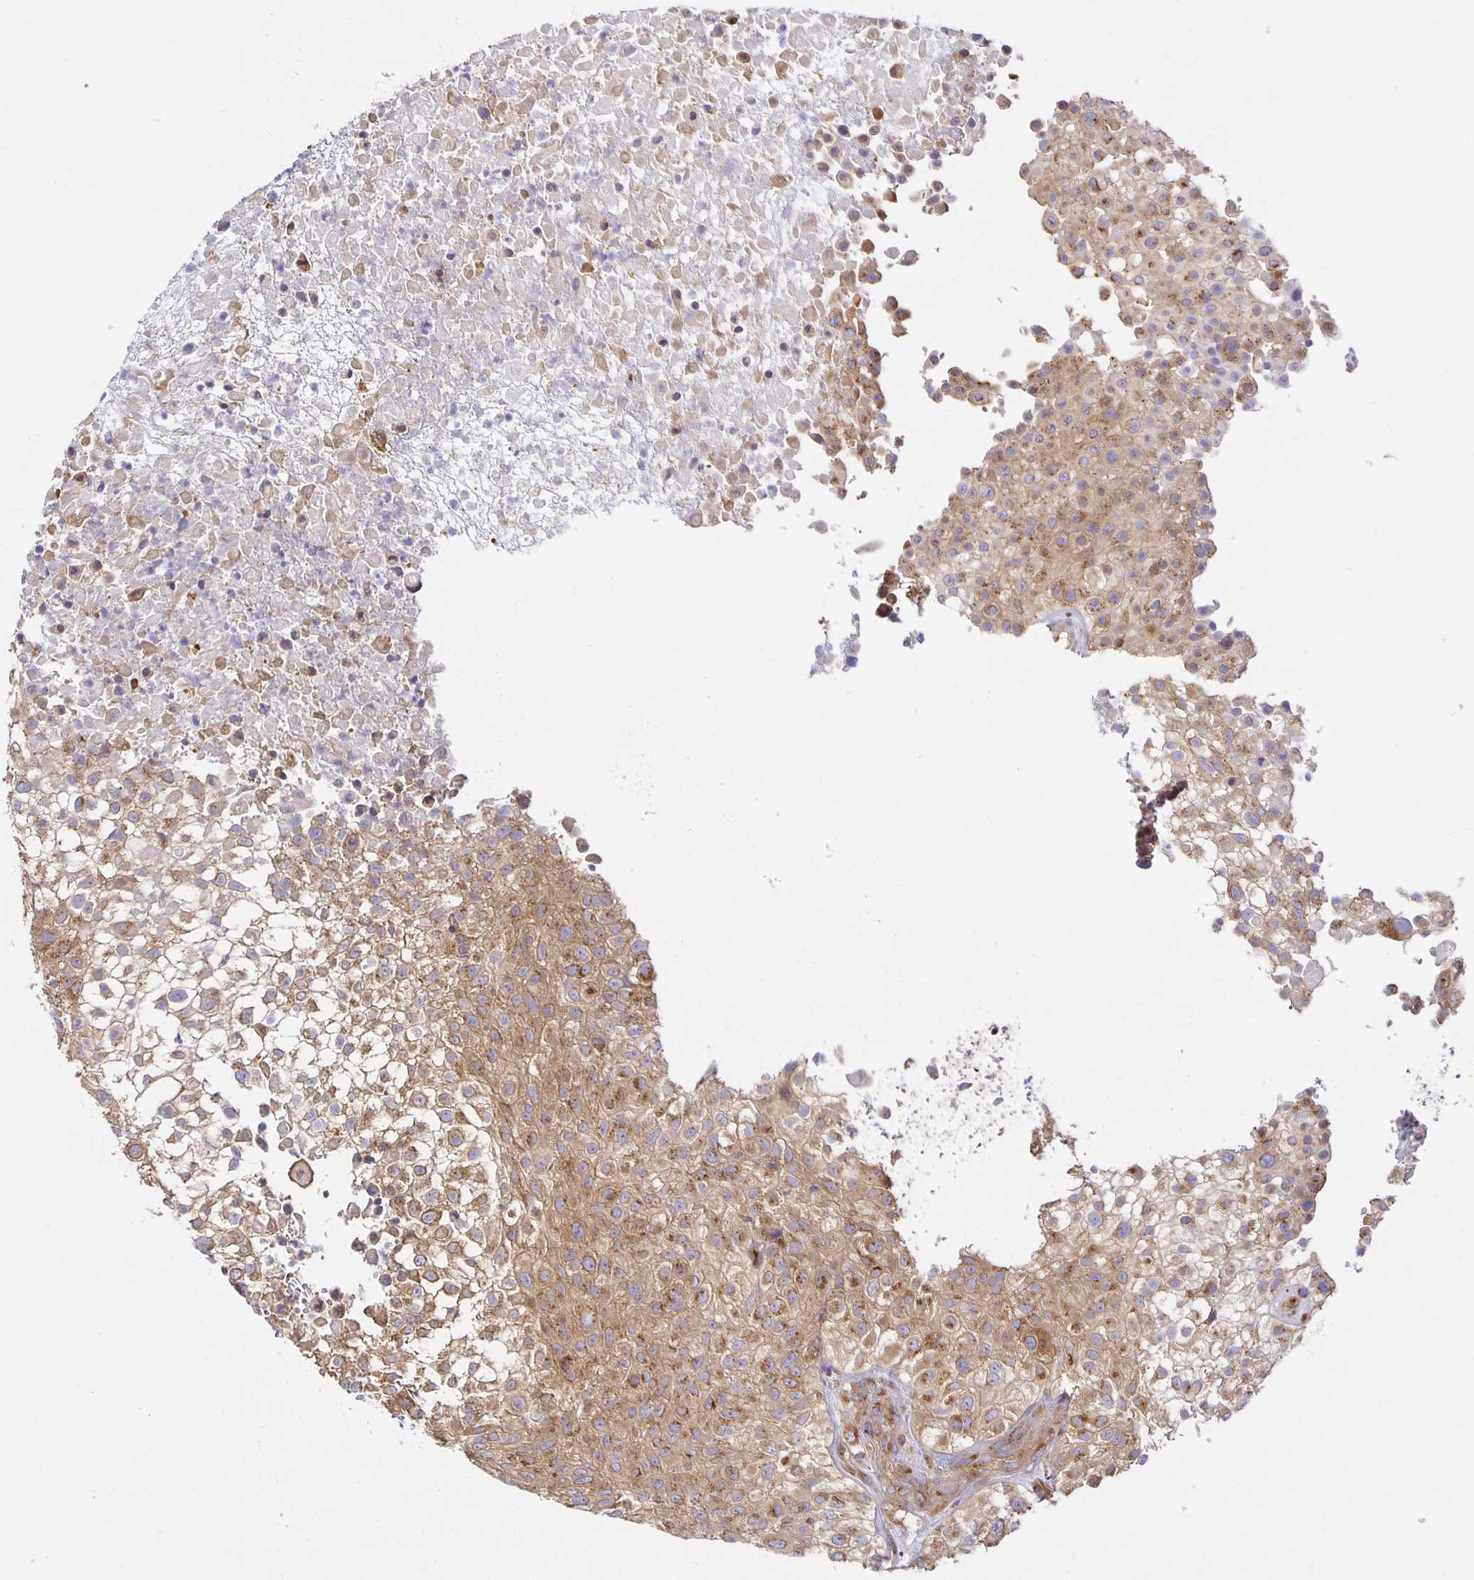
{"staining": {"intensity": "moderate", "quantity": ">75%", "location": "cytoplasmic/membranous"}, "tissue": "urothelial cancer", "cell_type": "Tumor cells", "image_type": "cancer", "snomed": [{"axis": "morphology", "description": "Urothelial carcinoma, High grade"}, {"axis": "topography", "description": "Urinary bladder"}], "caption": "This is a micrograph of immunohistochemistry staining of high-grade urothelial carcinoma, which shows moderate positivity in the cytoplasmic/membranous of tumor cells.", "gene": "USO1", "patient": {"sex": "male", "age": 56}}